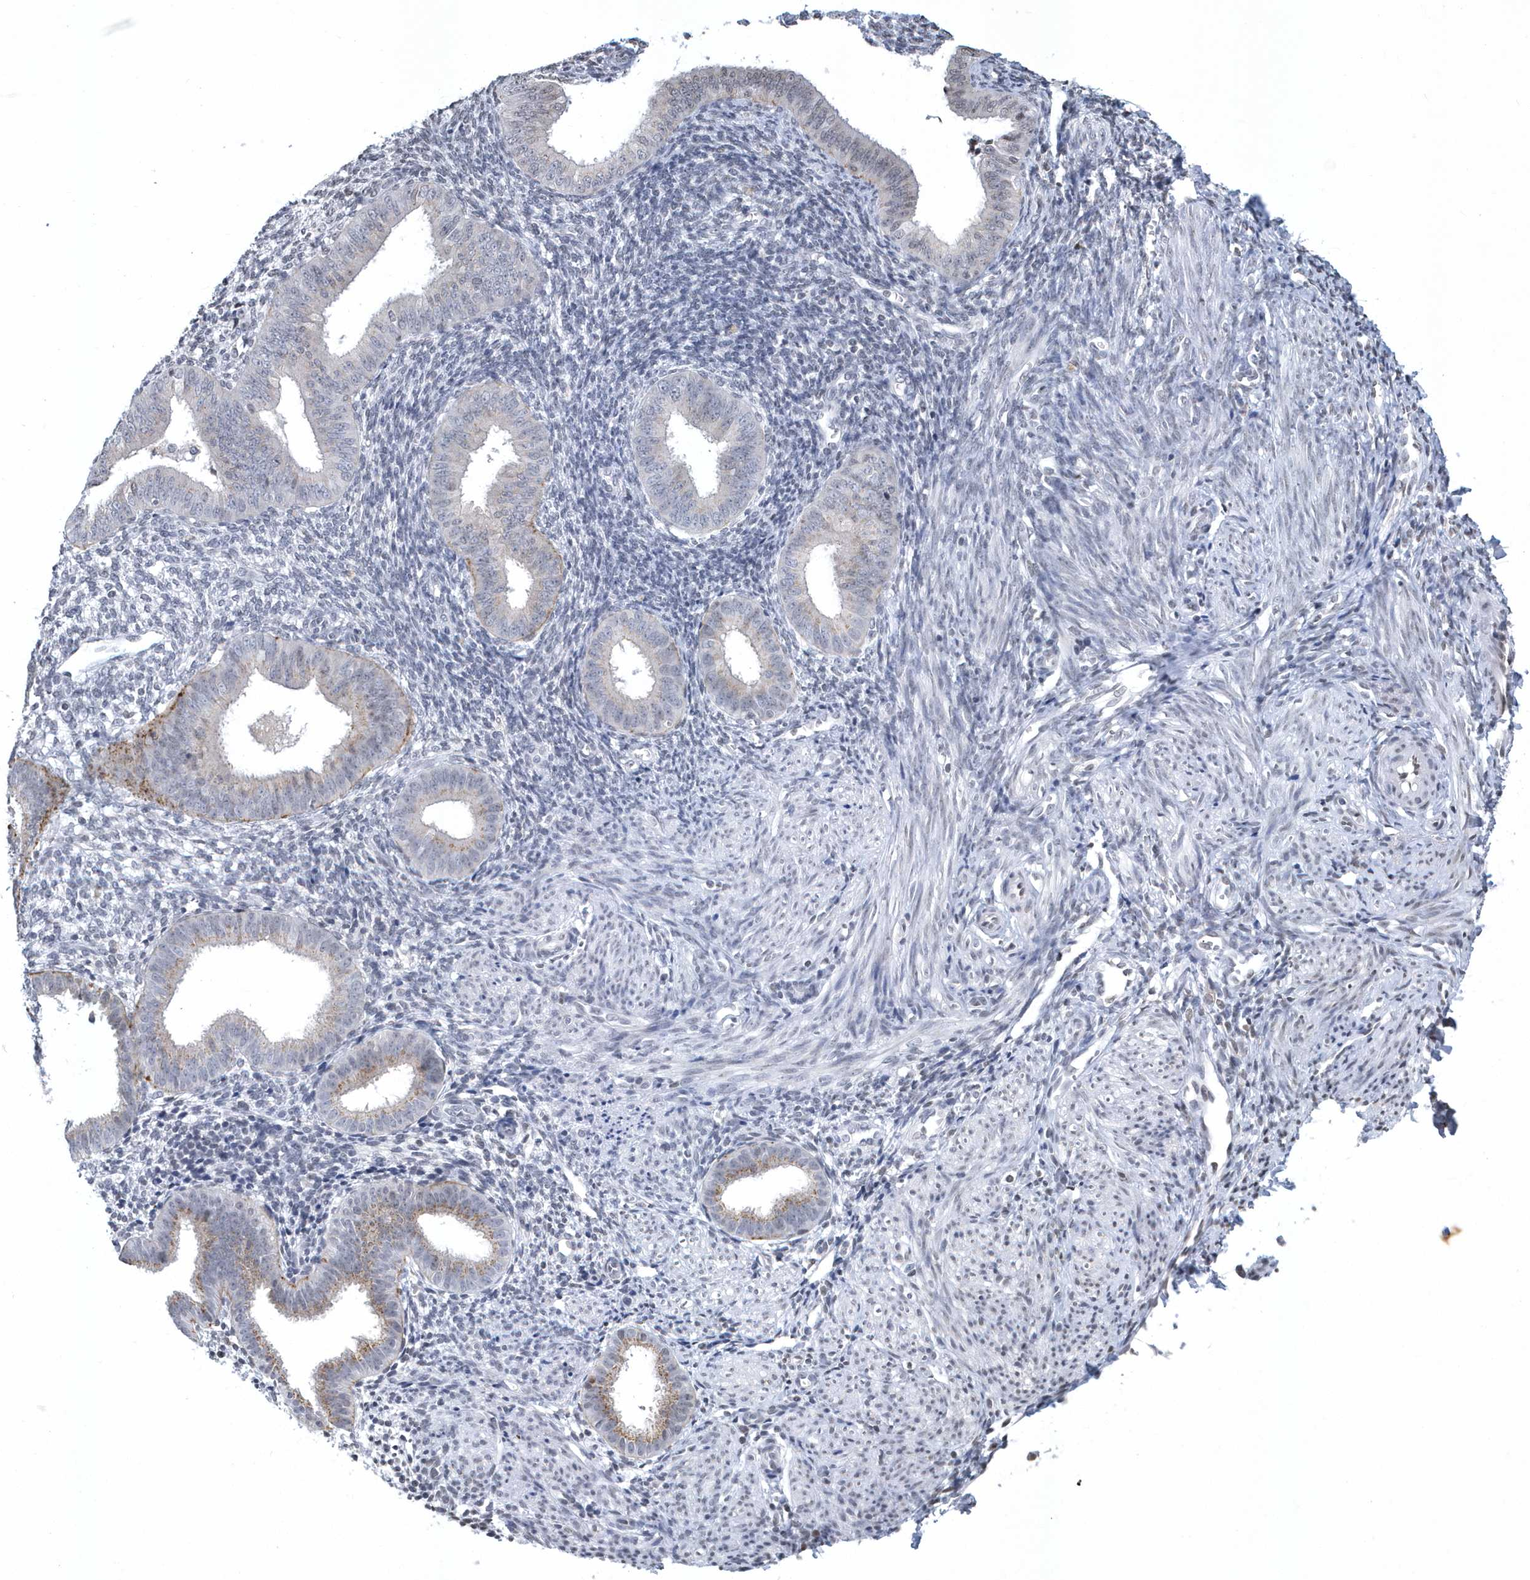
{"staining": {"intensity": "negative", "quantity": "none", "location": "none"}, "tissue": "endometrium", "cell_type": "Cells in endometrial stroma", "image_type": "normal", "snomed": [{"axis": "morphology", "description": "Normal tissue, NOS"}, {"axis": "topography", "description": "Uterus"}, {"axis": "topography", "description": "Endometrium"}], "caption": "The micrograph demonstrates no staining of cells in endometrial stroma in normal endometrium.", "gene": "VWA5B2", "patient": {"sex": "female", "age": 48}}